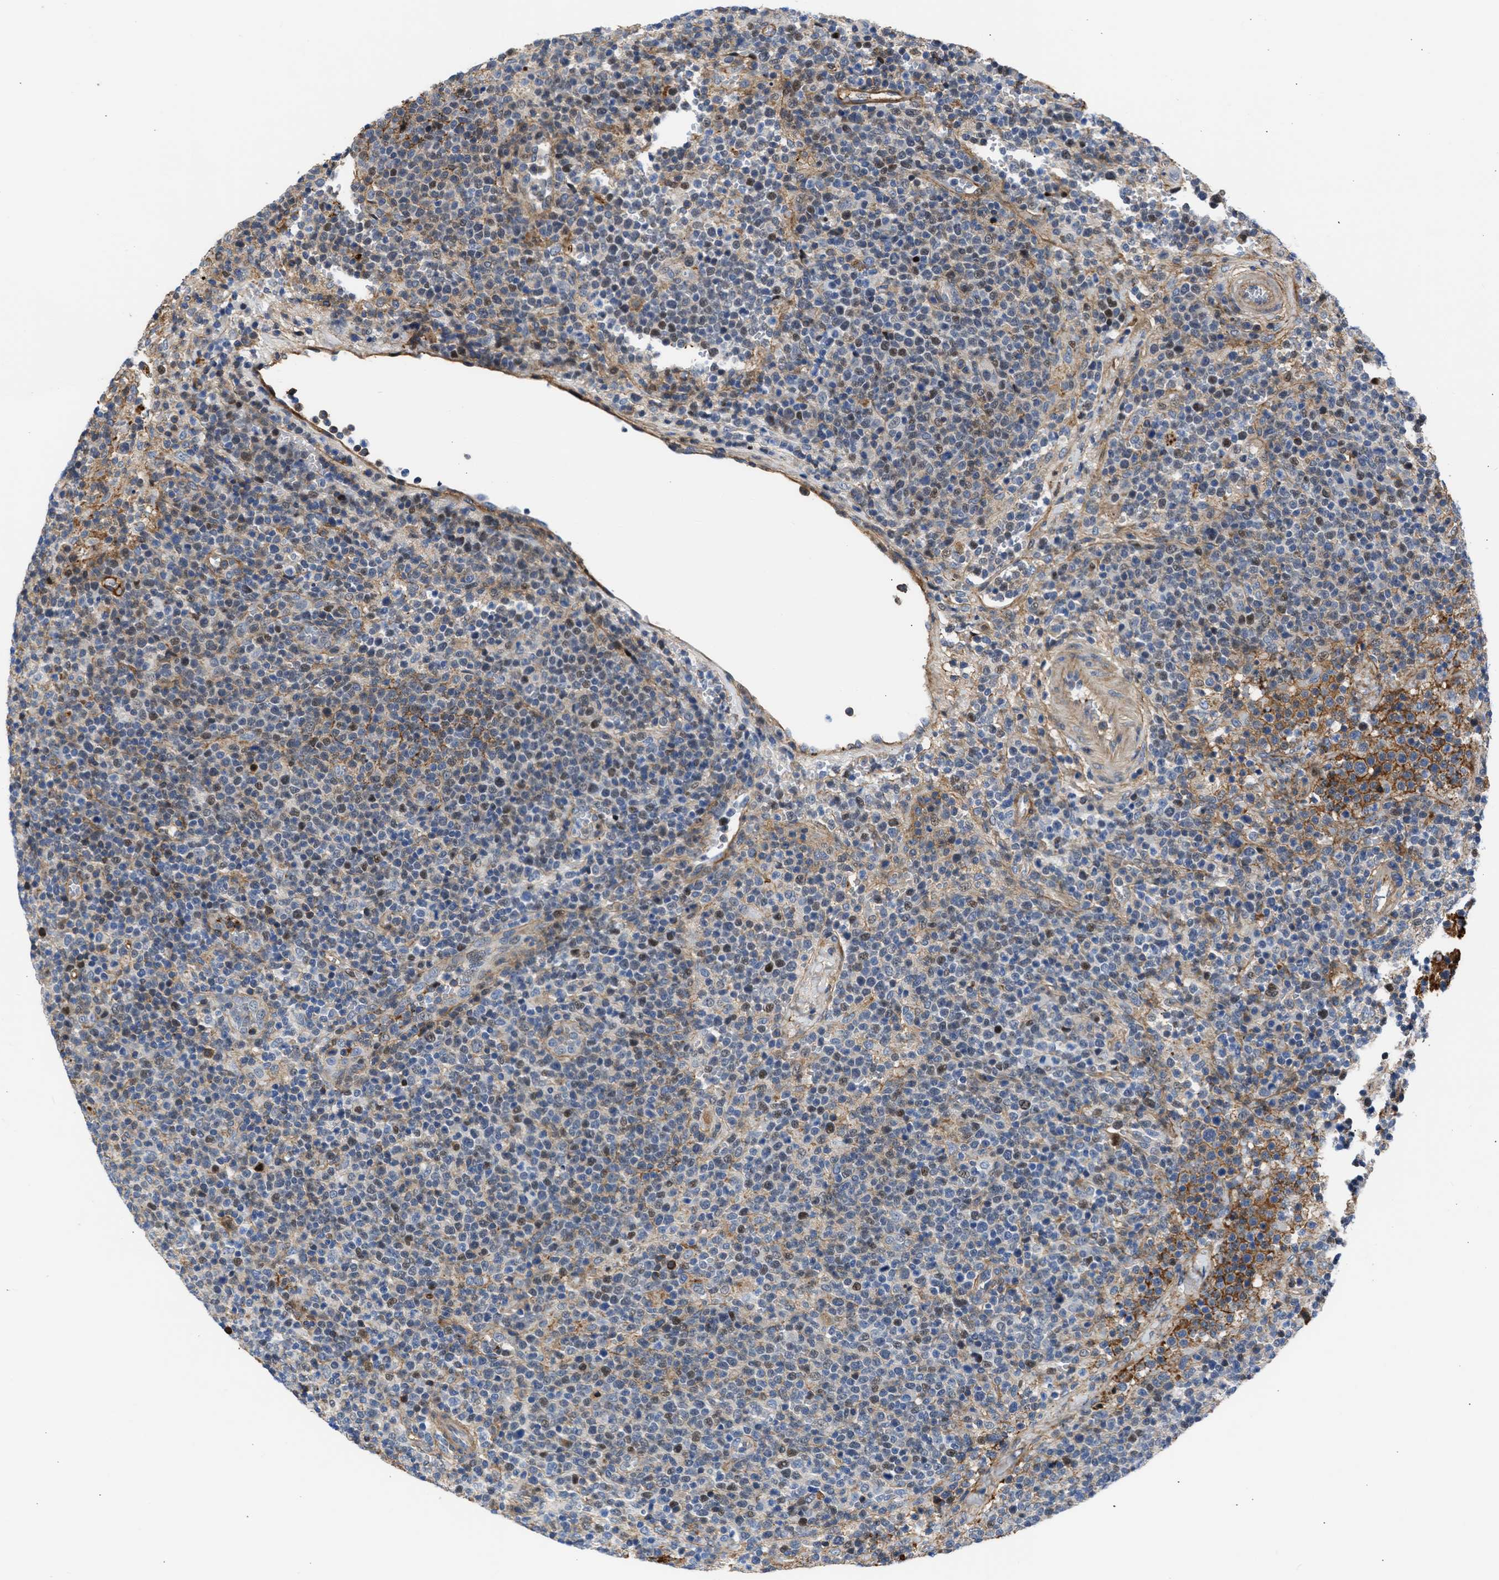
{"staining": {"intensity": "moderate", "quantity": "<25%", "location": "cytoplasmic/membranous,nuclear"}, "tissue": "lymphoma", "cell_type": "Tumor cells", "image_type": "cancer", "snomed": [{"axis": "morphology", "description": "Malignant lymphoma, non-Hodgkin's type, High grade"}, {"axis": "topography", "description": "Lymph node"}], "caption": "This is an image of immunohistochemistry staining of lymphoma, which shows moderate positivity in the cytoplasmic/membranous and nuclear of tumor cells.", "gene": "MAS1L", "patient": {"sex": "male", "age": 61}}